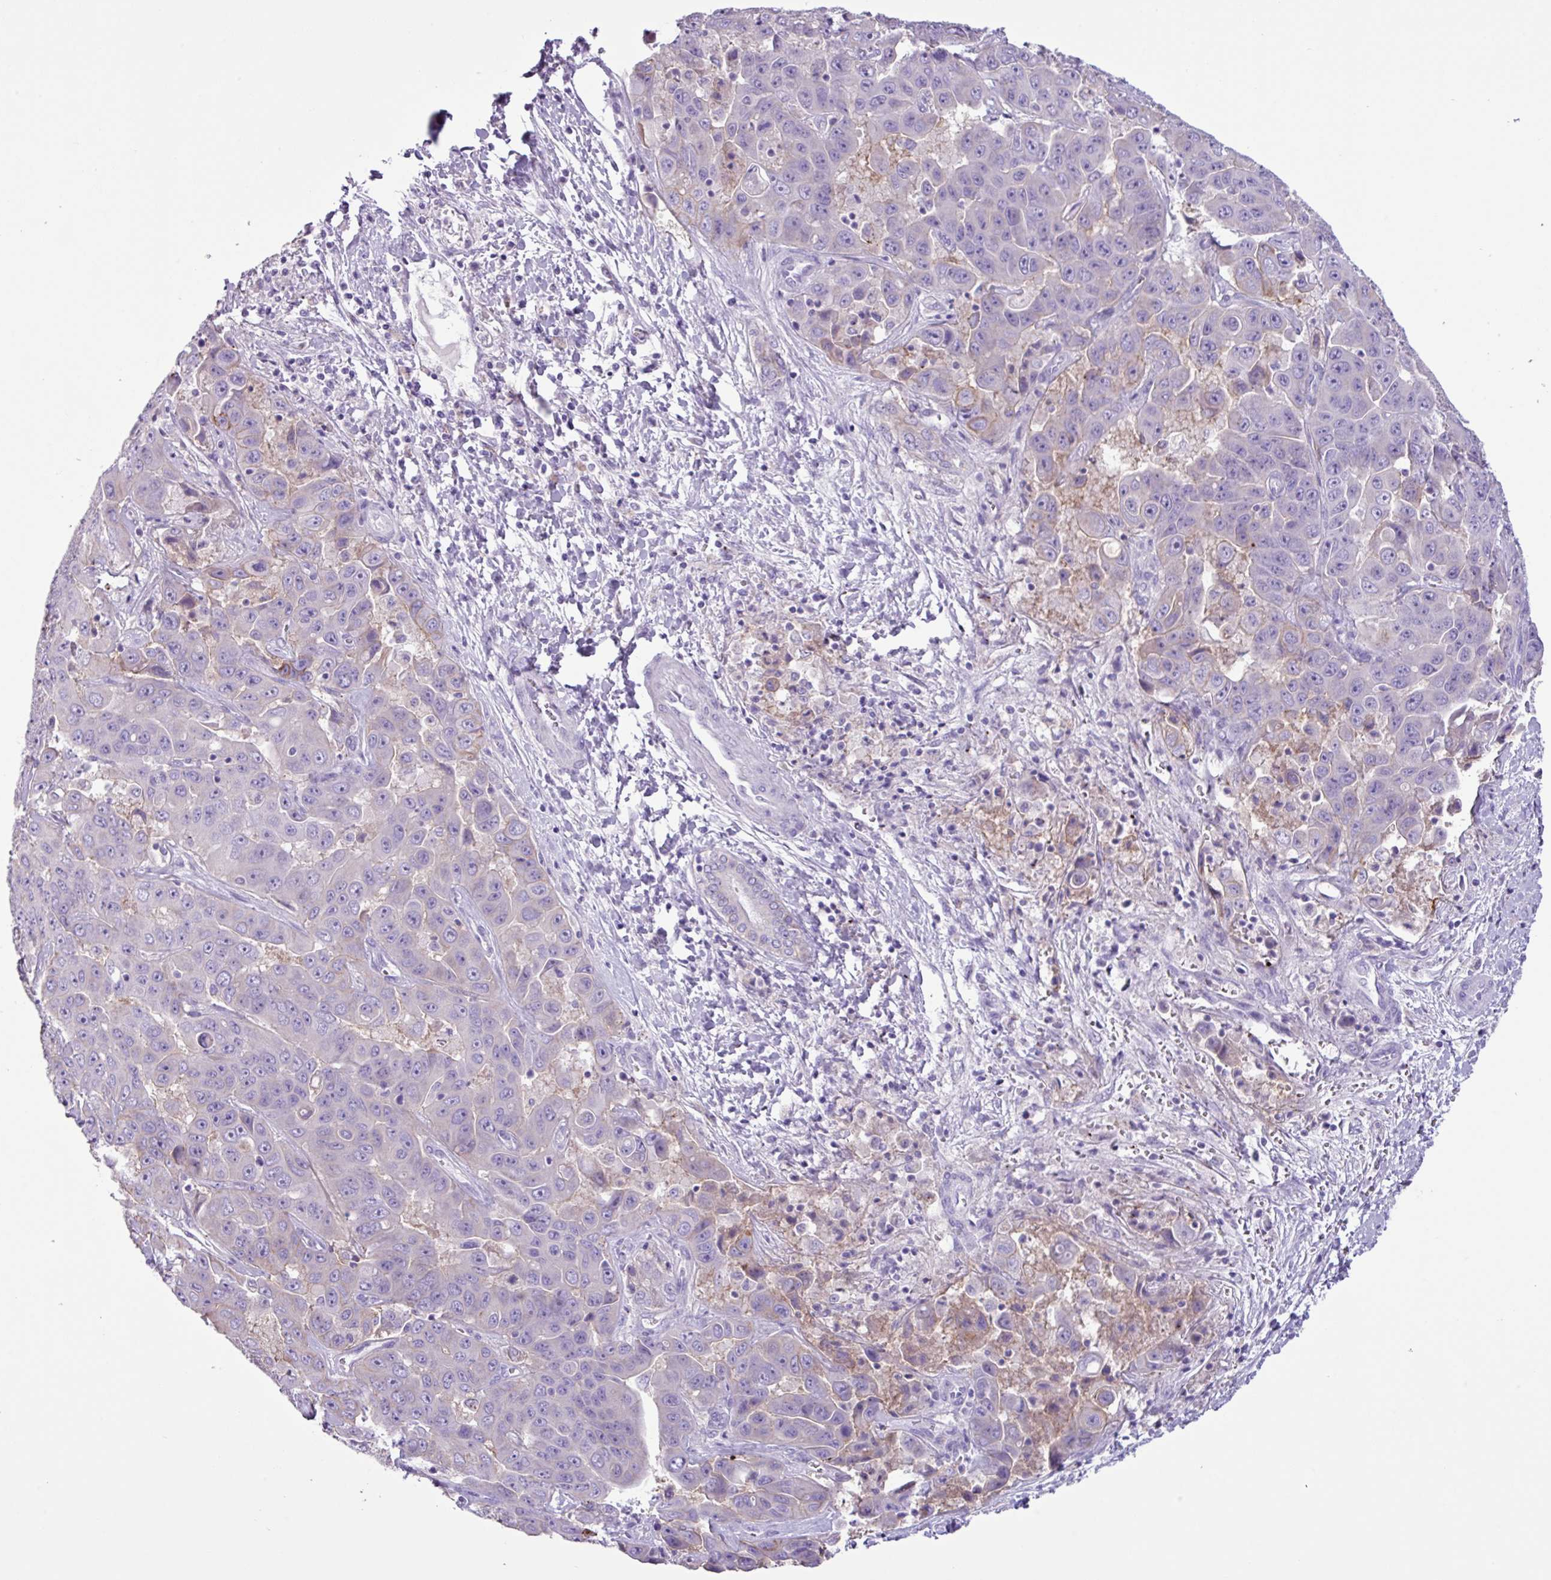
{"staining": {"intensity": "negative", "quantity": "none", "location": "none"}, "tissue": "liver cancer", "cell_type": "Tumor cells", "image_type": "cancer", "snomed": [{"axis": "morphology", "description": "Cholangiocarcinoma"}, {"axis": "topography", "description": "Liver"}], "caption": "This is an immunohistochemistry photomicrograph of human liver cholangiocarcinoma. There is no staining in tumor cells.", "gene": "CYSTM1", "patient": {"sex": "female", "age": 52}}